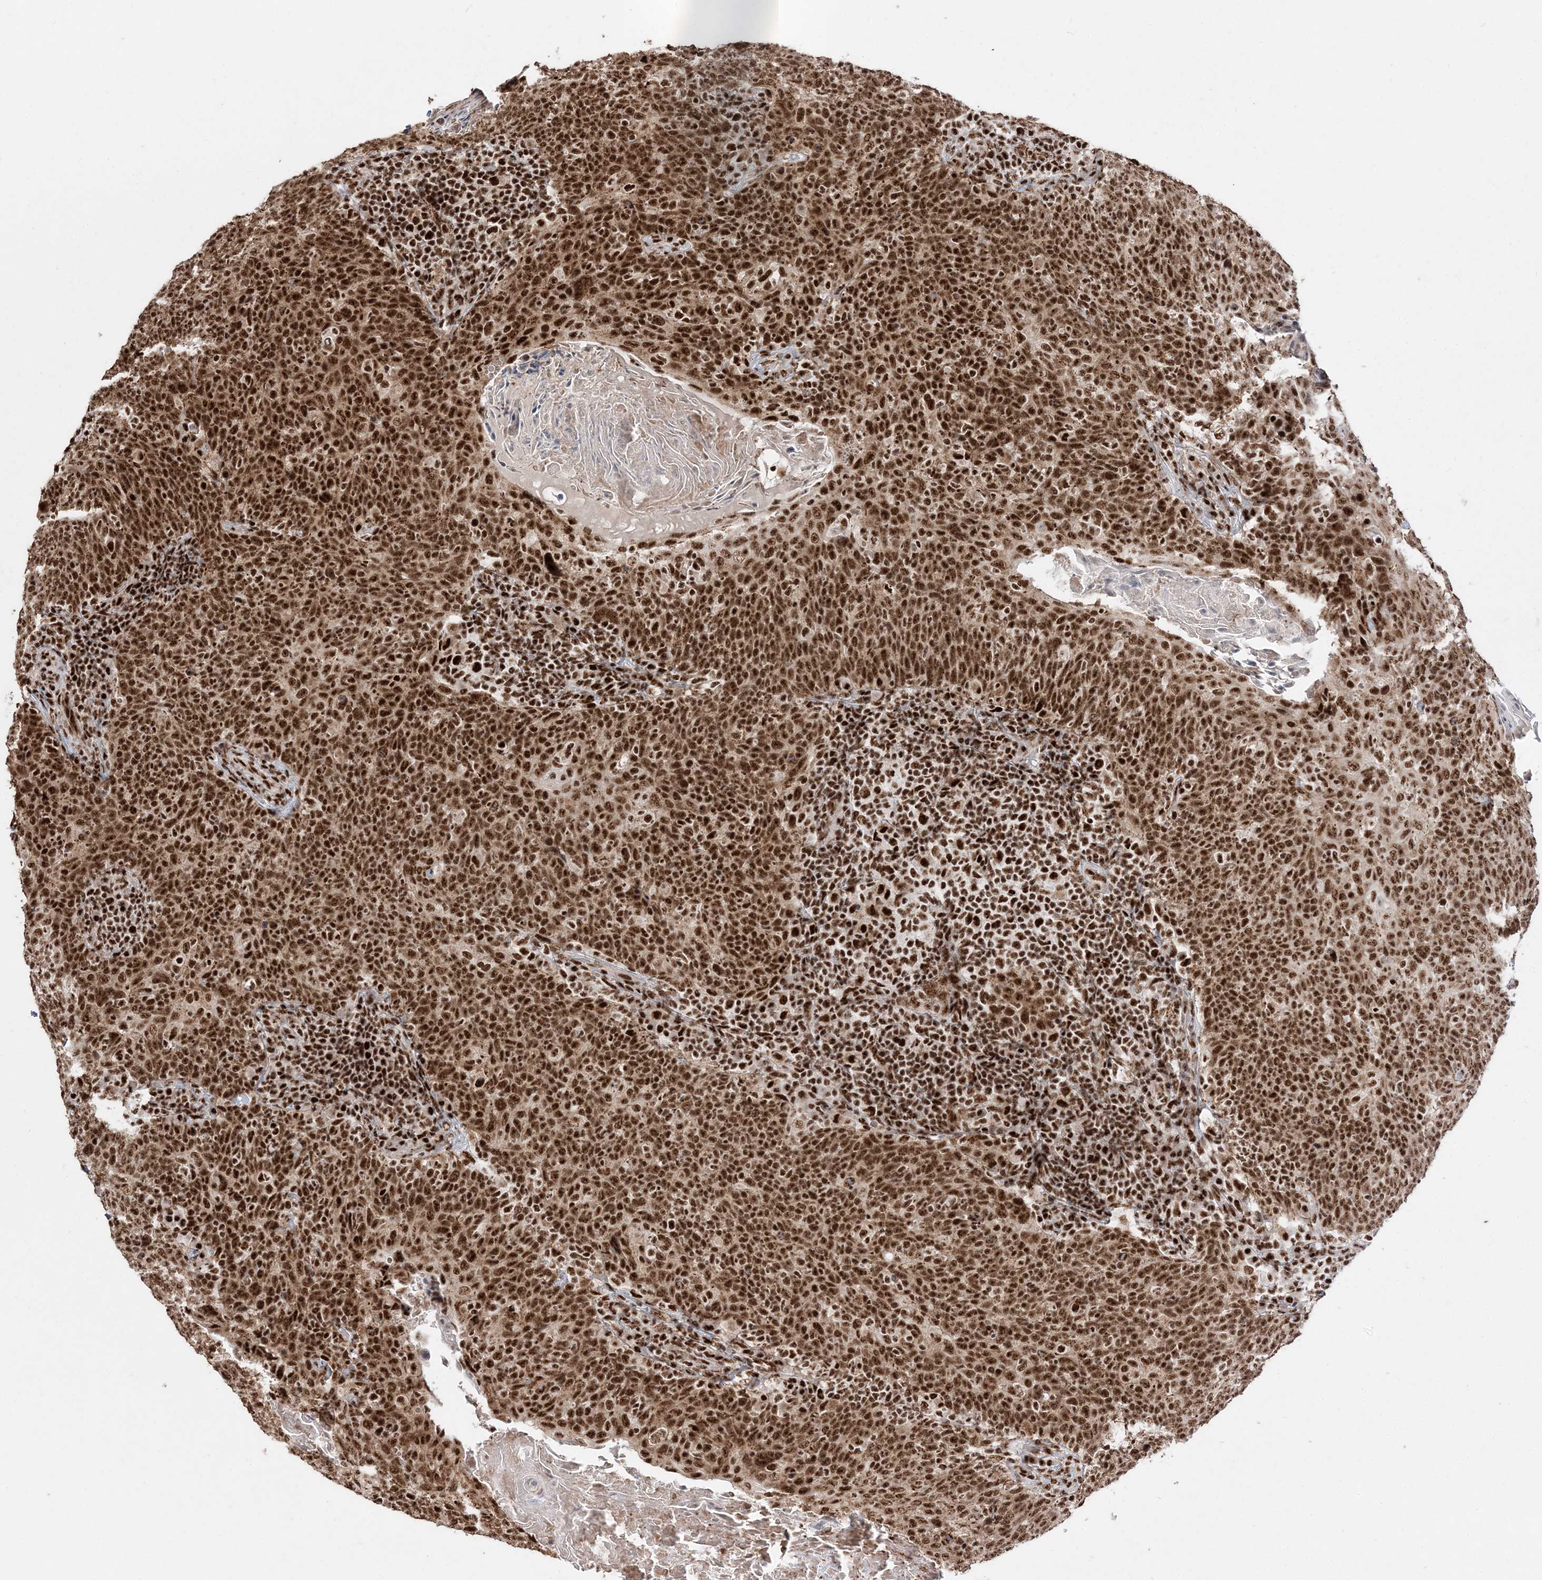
{"staining": {"intensity": "strong", "quantity": ">75%", "location": "nuclear"}, "tissue": "head and neck cancer", "cell_type": "Tumor cells", "image_type": "cancer", "snomed": [{"axis": "morphology", "description": "Squamous cell carcinoma, NOS"}, {"axis": "morphology", "description": "Squamous cell carcinoma, metastatic, NOS"}, {"axis": "topography", "description": "Lymph node"}, {"axis": "topography", "description": "Head-Neck"}], "caption": "Head and neck cancer (metastatic squamous cell carcinoma) stained for a protein shows strong nuclear positivity in tumor cells.", "gene": "RBM17", "patient": {"sex": "male", "age": 62}}